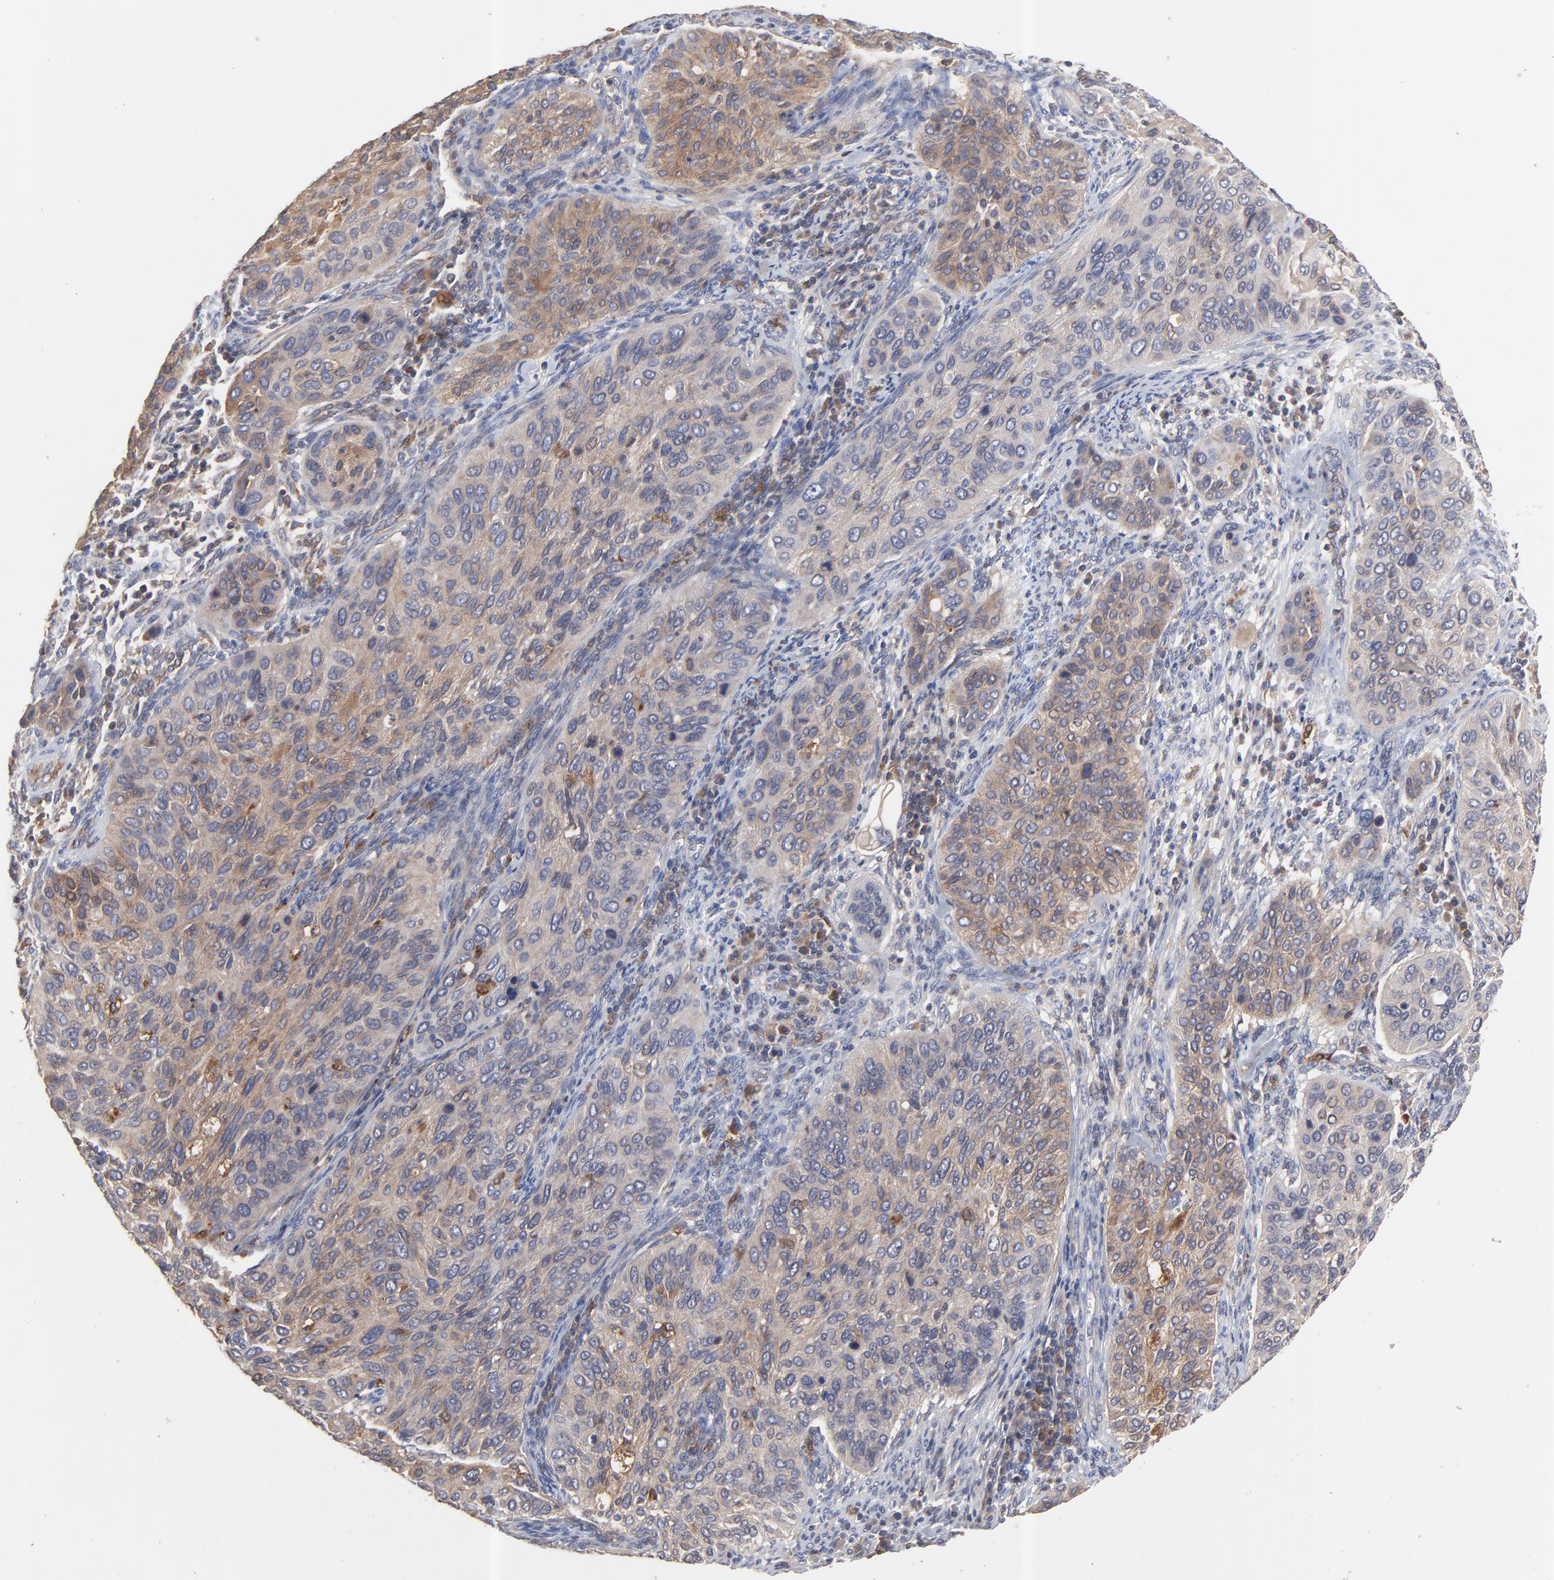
{"staining": {"intensity": "moderate", "quantity": ">75%", "location": "cytoplasmic/membranous"}, "tissue": "cervical cancer", "cell_type": "Tumor cells", "image_type": "cancer", "snomed": [{"axis": "morphology", "description": "Squamous cell carcinoma, NOS"}, {"axis": "topography", "description": "Cervix"}], "caption": "Cervical squamous cell carcinoma tissue reveals moderate cytoplasmic/membranous positivity in approximately >75% of tumor cells, visualized by immunohistochemistry.", "gene": "RAB9A", "patient": {"sex": "female", "age": 57}}